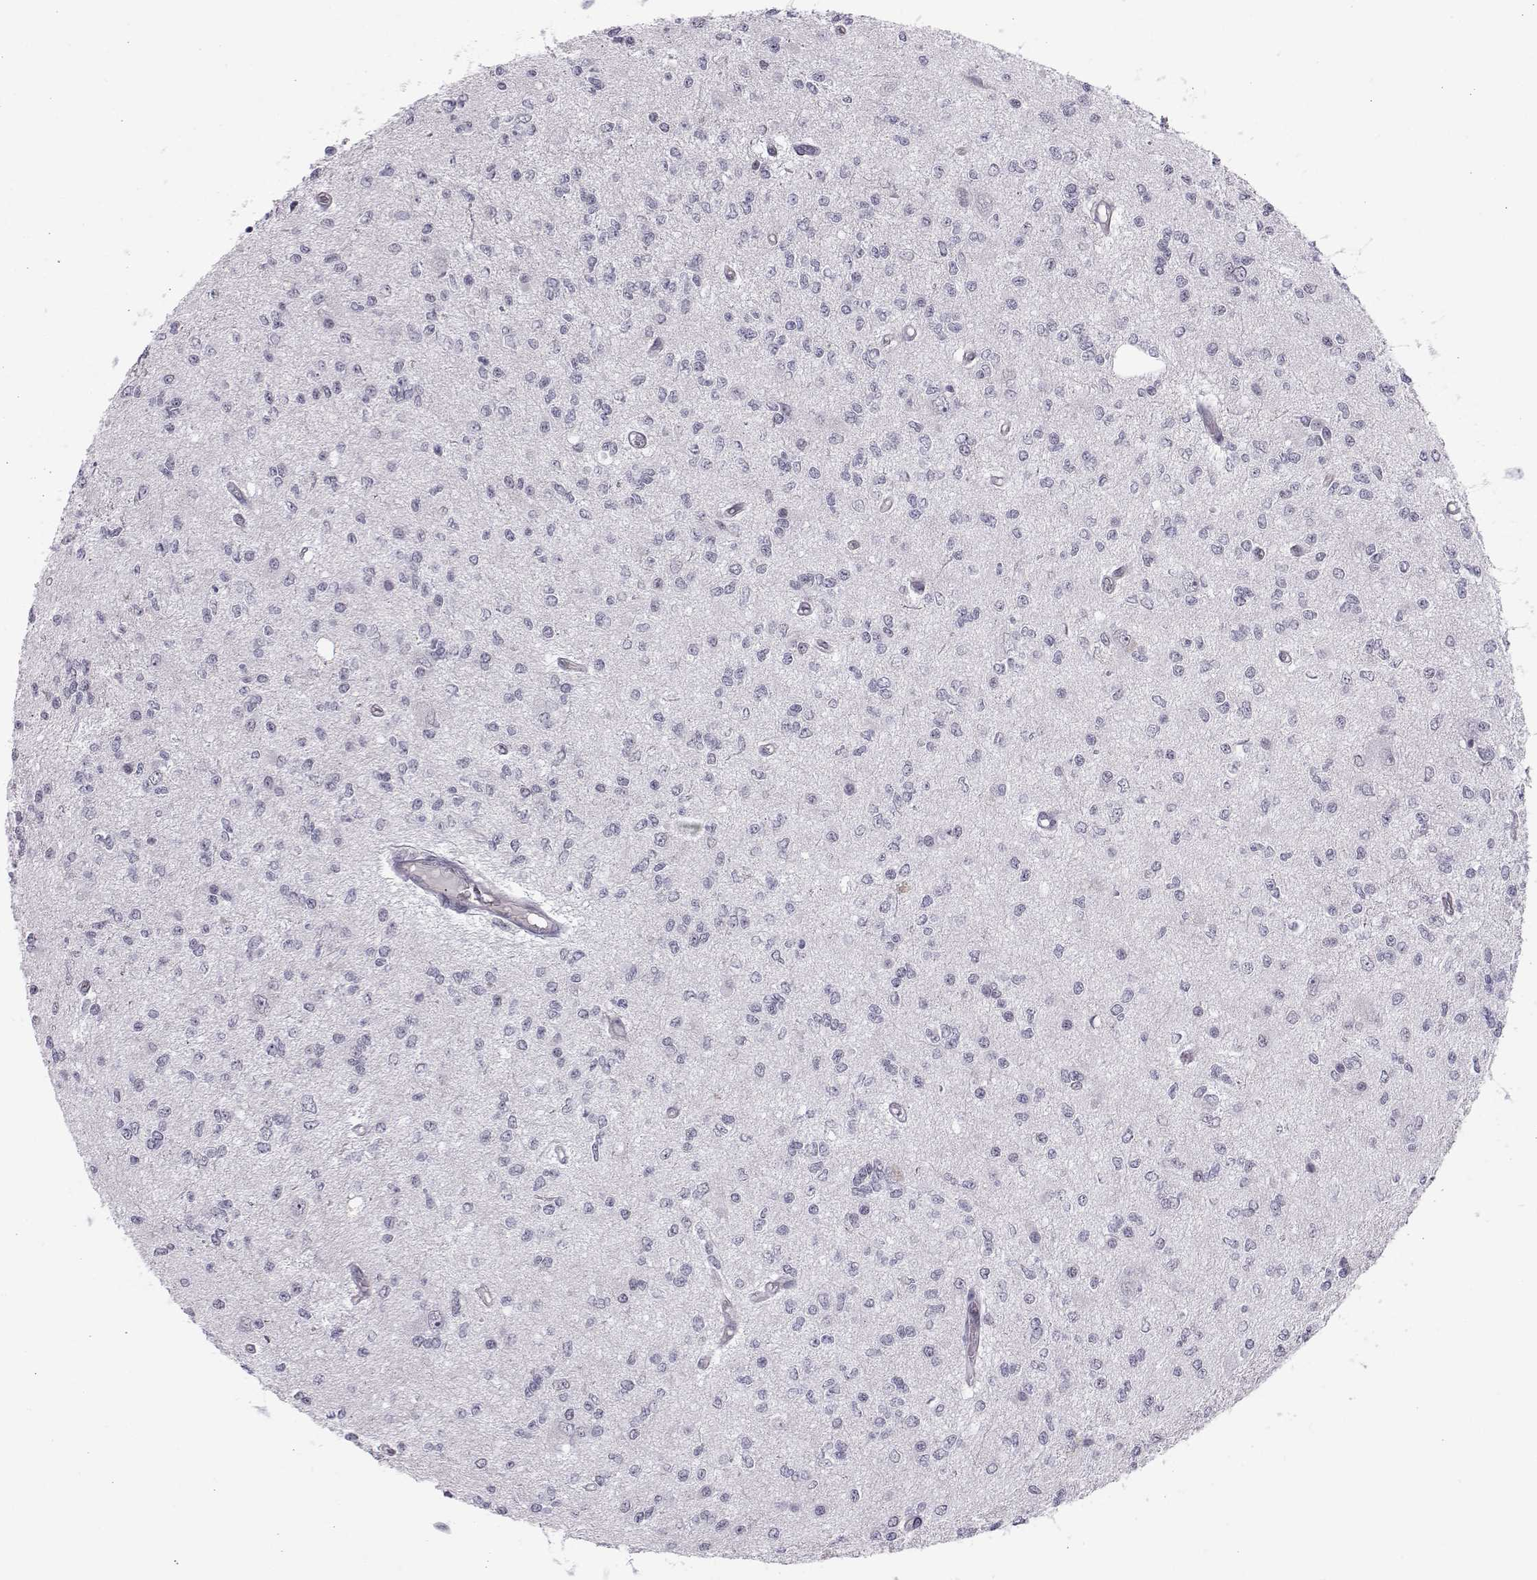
{"staining": {"intensity": "negative", "quantity": "none", "location": "none"}, "tissue": "glioma", "cell_type": "Tumor cells", "image_type": "cancer", "snomed": [{"axis": "morphology", "description": "Glioma, malignant, Low grade"}, {"axis": "topography", "description": "Brain"}], "caption": "High magnification brightfield microscopy of glioma stained with DAB (brown) and counterstained with hematoxylin (blue): tumor cells show no significant staining.", "gene": "KIF13B", "patient": {"sex": "male", "age": 67}}